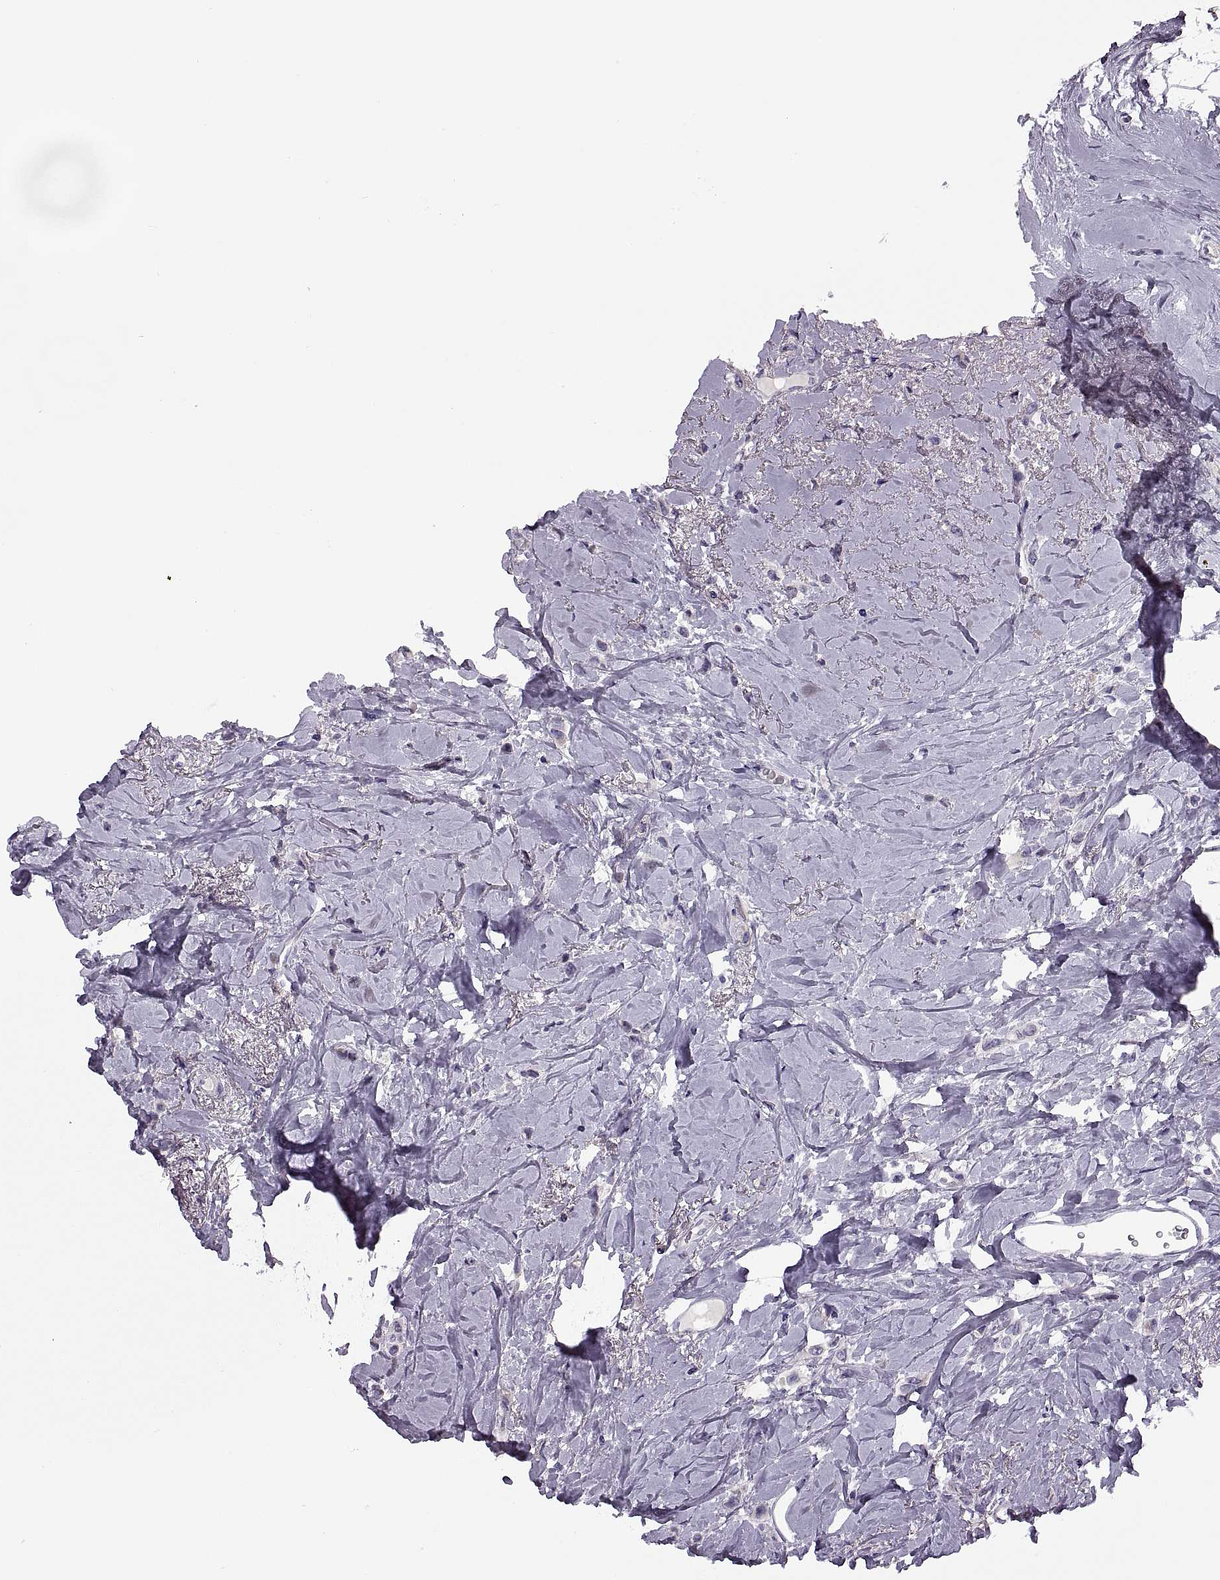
{"staining": {"intensity": "negative", "quantity": "none", "location": "none"}, "tissue": "breast cancer", "cell_type": "Tumor cells", "image_type": "cancer", "snomed": [{"axis": "morphology", "description": "Duct carcinoma"}, {"axis": "topography", "description": "Breast"}], "caption": "DAB (3,3'-diaminobenzidine) immunohistochemical staining of breast infiltrating ductal carcinoma exhibits no significant positivity in tumor cells.", "gene": "MAGEB1", "patient": {"sex": "female", "age": 40}}